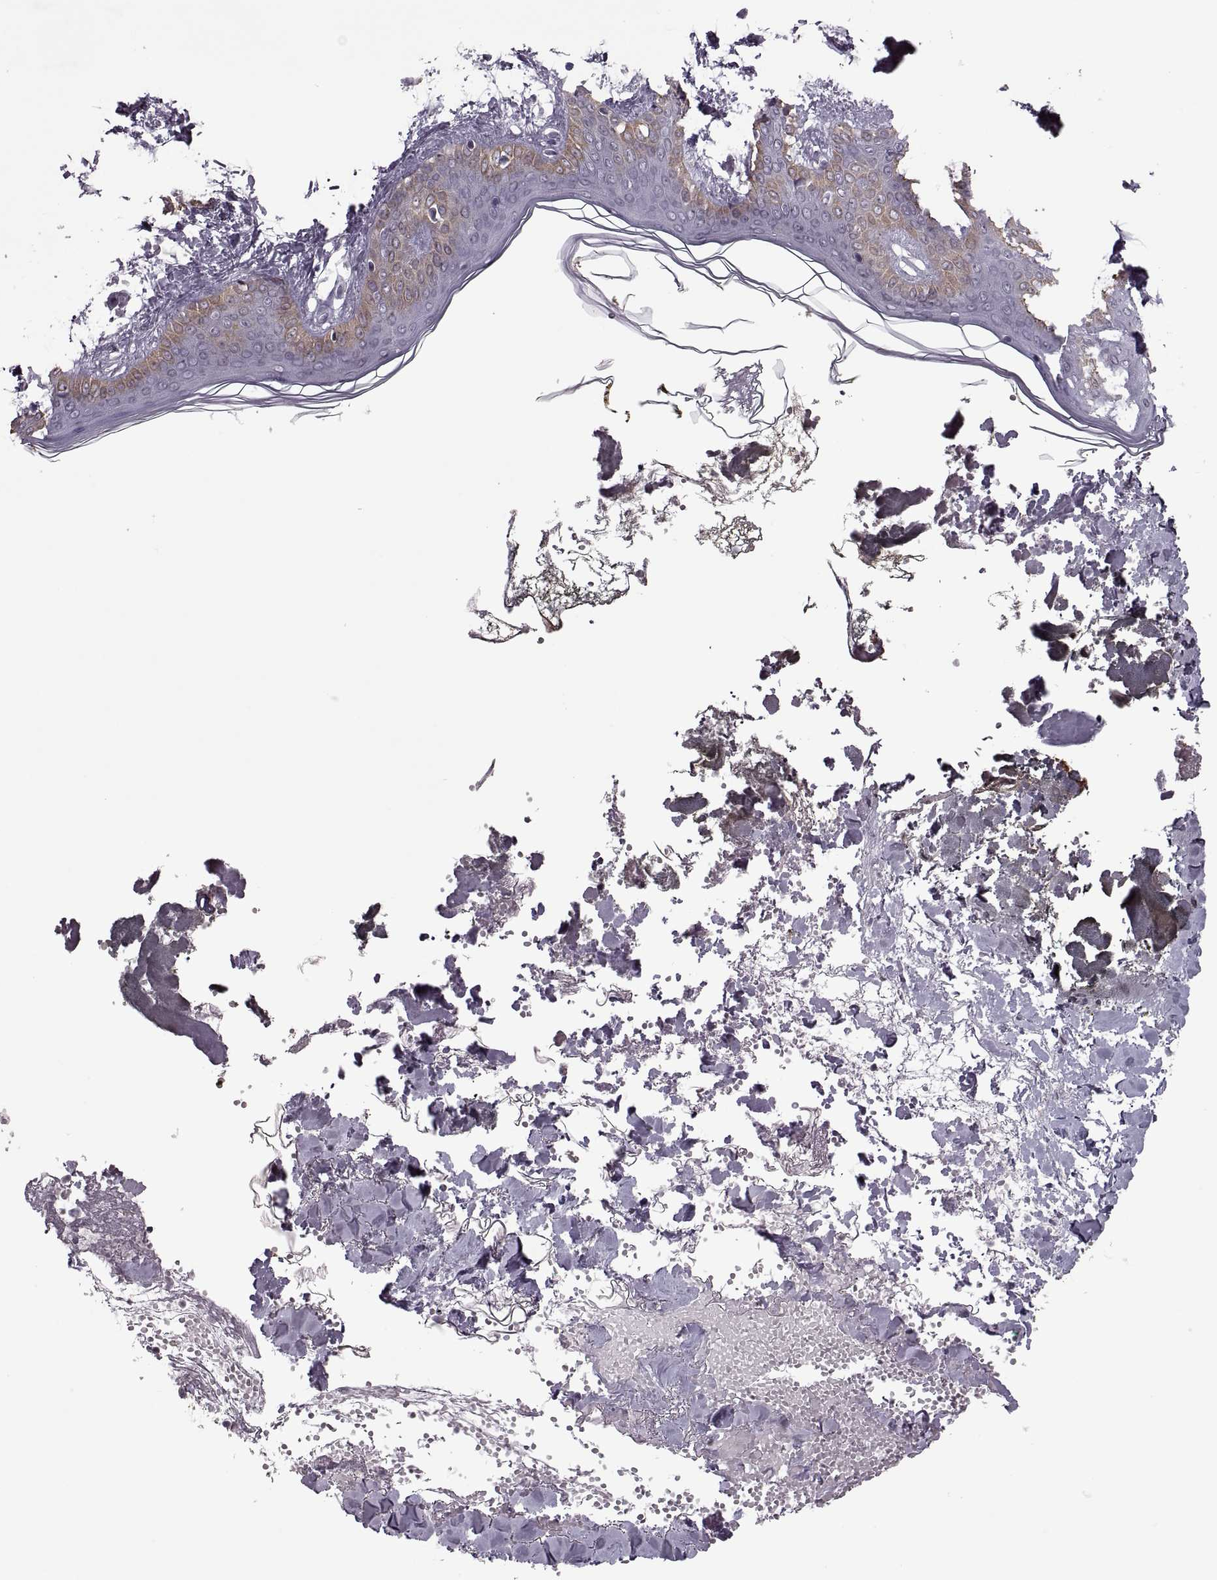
{"staining": {"intensity": "negative", "quantity": "none", "location": "none"}, "tissue": "skin", "cell_type": "Fibroblasts", "image_type": "normal", "snomed": [{"axis": "morphology", "description": "Normal tissue, NOS"}, {"axis": "topography", "description": "Skin"}], "caption": "An image of skin stained for a protein reveals no brown staining in fibroblasts.", "gene": "MGAT4D", "patient": {"sex": "female", "age": 34}}